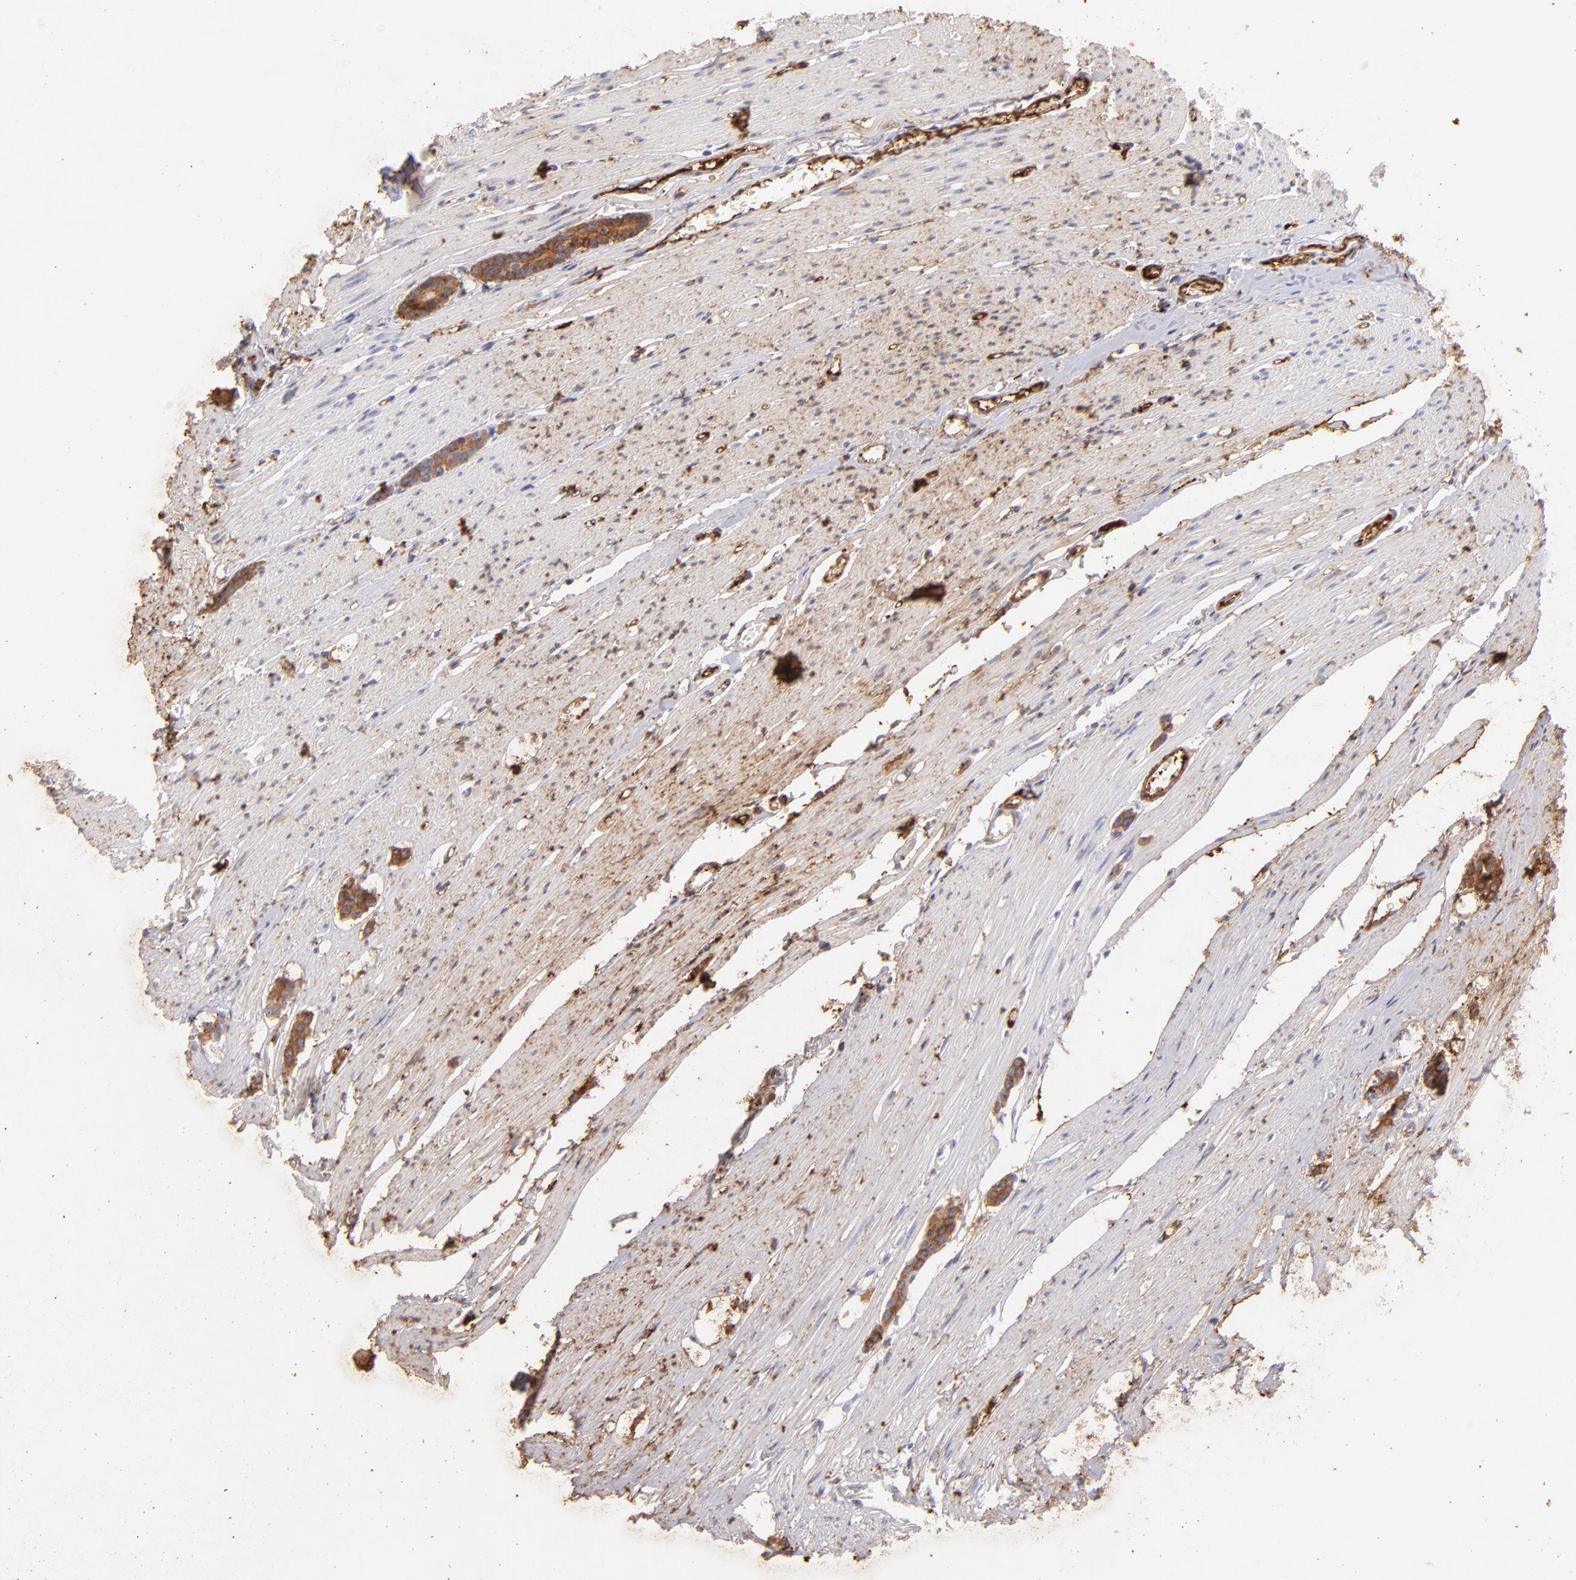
{"staining": {"intensity": "moderate", "quantity": ">75%", "location": "cytoplasmic/membranous"}, "tissue": "carcinoid", "cell_type": "Tumor cells", "image_type": "cancer", "snomed": [{"axis": "morphology", "description": "Carcinoid, malignant, NOS"}, {"axis": "topography", "description": "Small intestine"}], "caption": "A histopathology image showing moderate cytoplasmic/membranous positivity in about >75% of tumor cells in carcinoid, as visualized by brown immunohistochemical staining.", "gene": "FGB", "patient": {"sex": "male", "age": 60}}